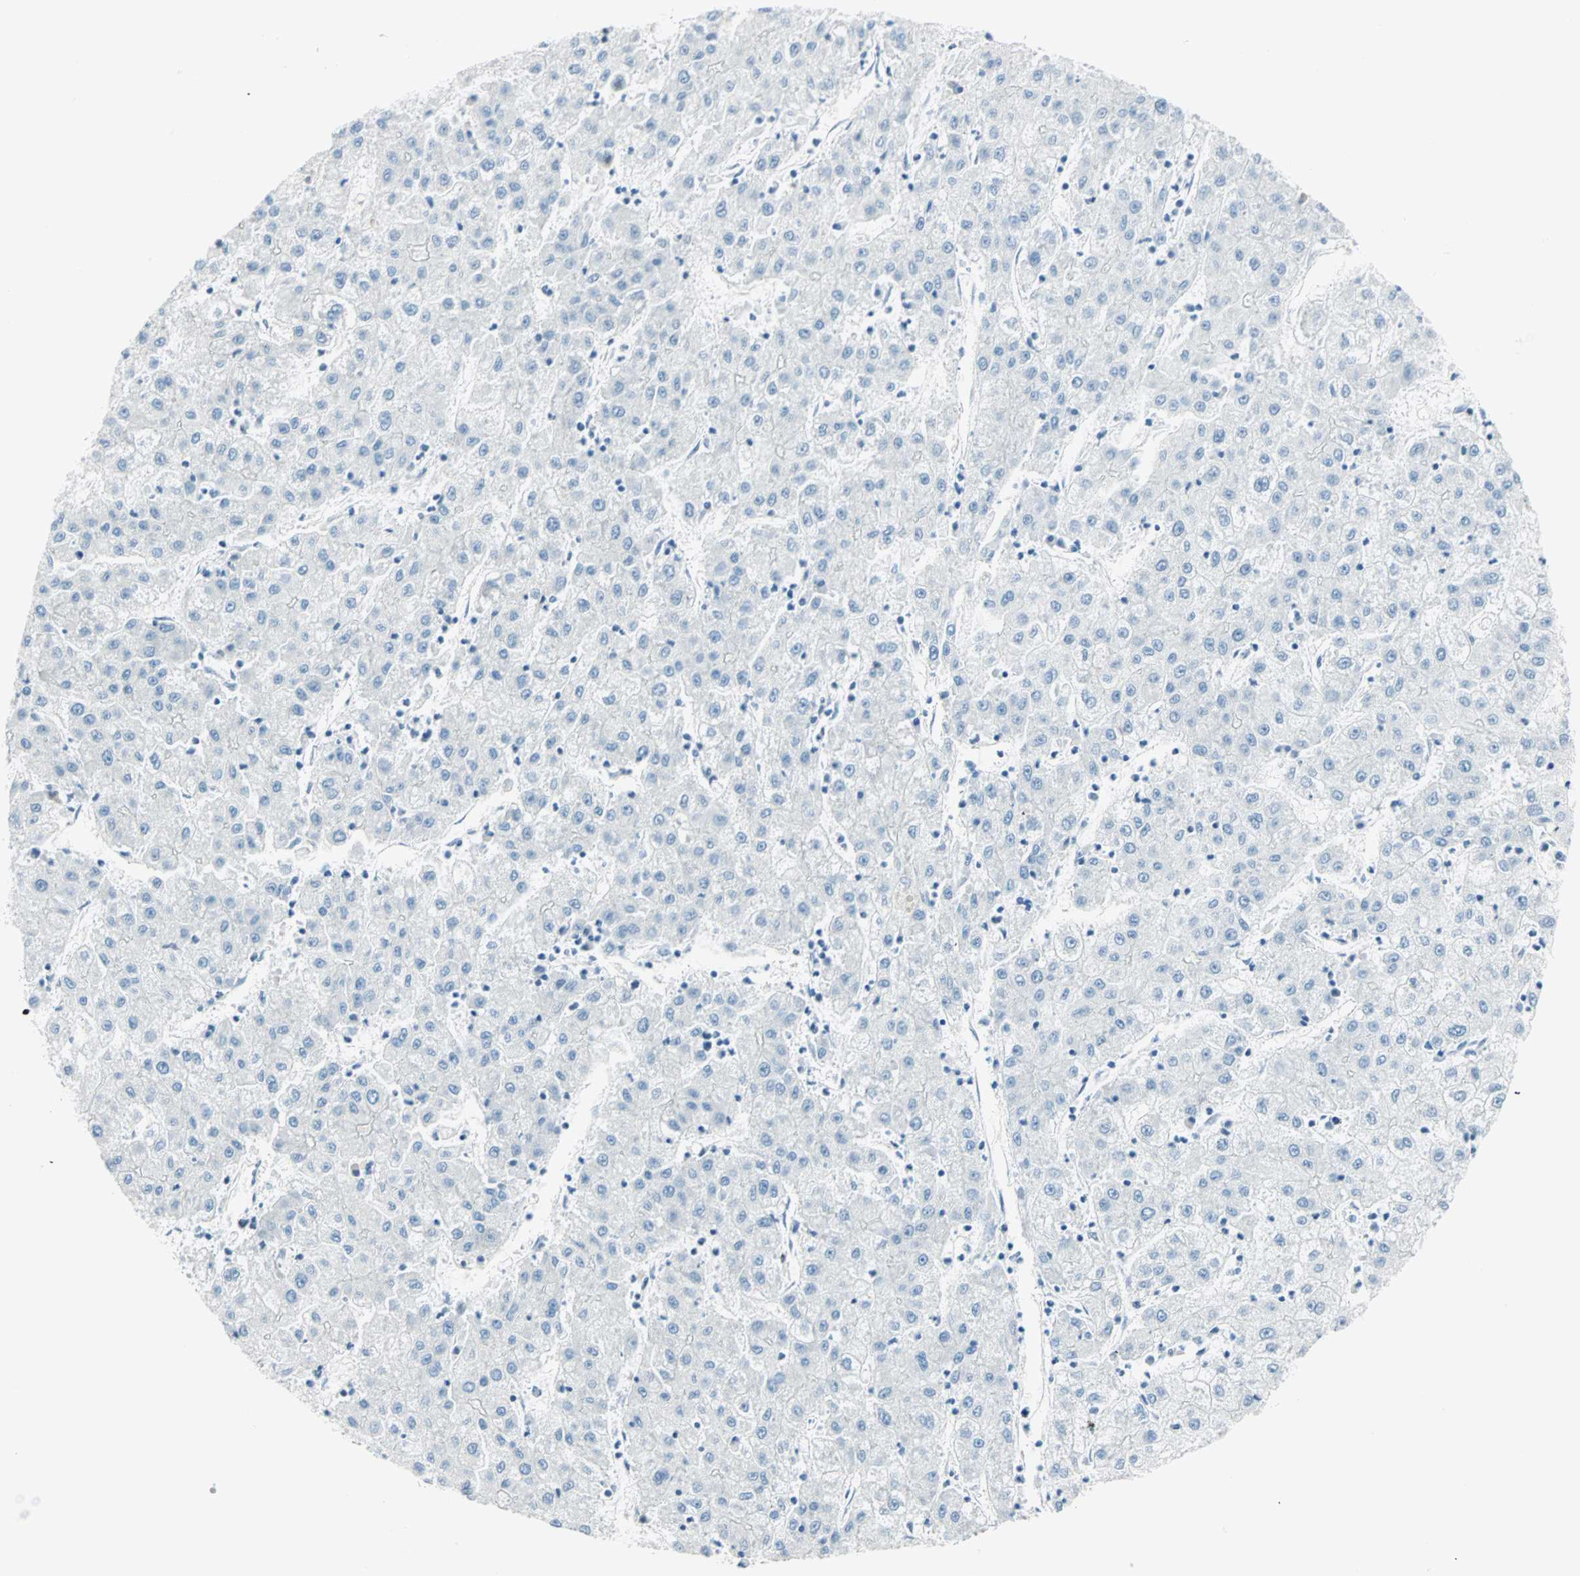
{"staining": {"intensity": "negative", "quantity": "none", "location": "none"}, "tissue": "liver cancer", "cell_type": "Tumor cells", "image_type": "cancer", "snomed": [{"axis": "morphology", "description": "Carcinoma, Hepatocellular, NOS"}, {"axis": "topography", "description": "Liver"}], "caption": "IHC micrograph of liver hepatocellular carcinoma stained for a protein (brown), which reveals no positivity in tumor cells. The staining was performed using DAB (3,3'-diaminobenzidine) to visualize the protein expression in brown, while the nuclei were stained in blue with hematoxylin (Magnification: 20x).", "gene": "PKNOX1", "patient": {"sex": "male", "age": 72}}